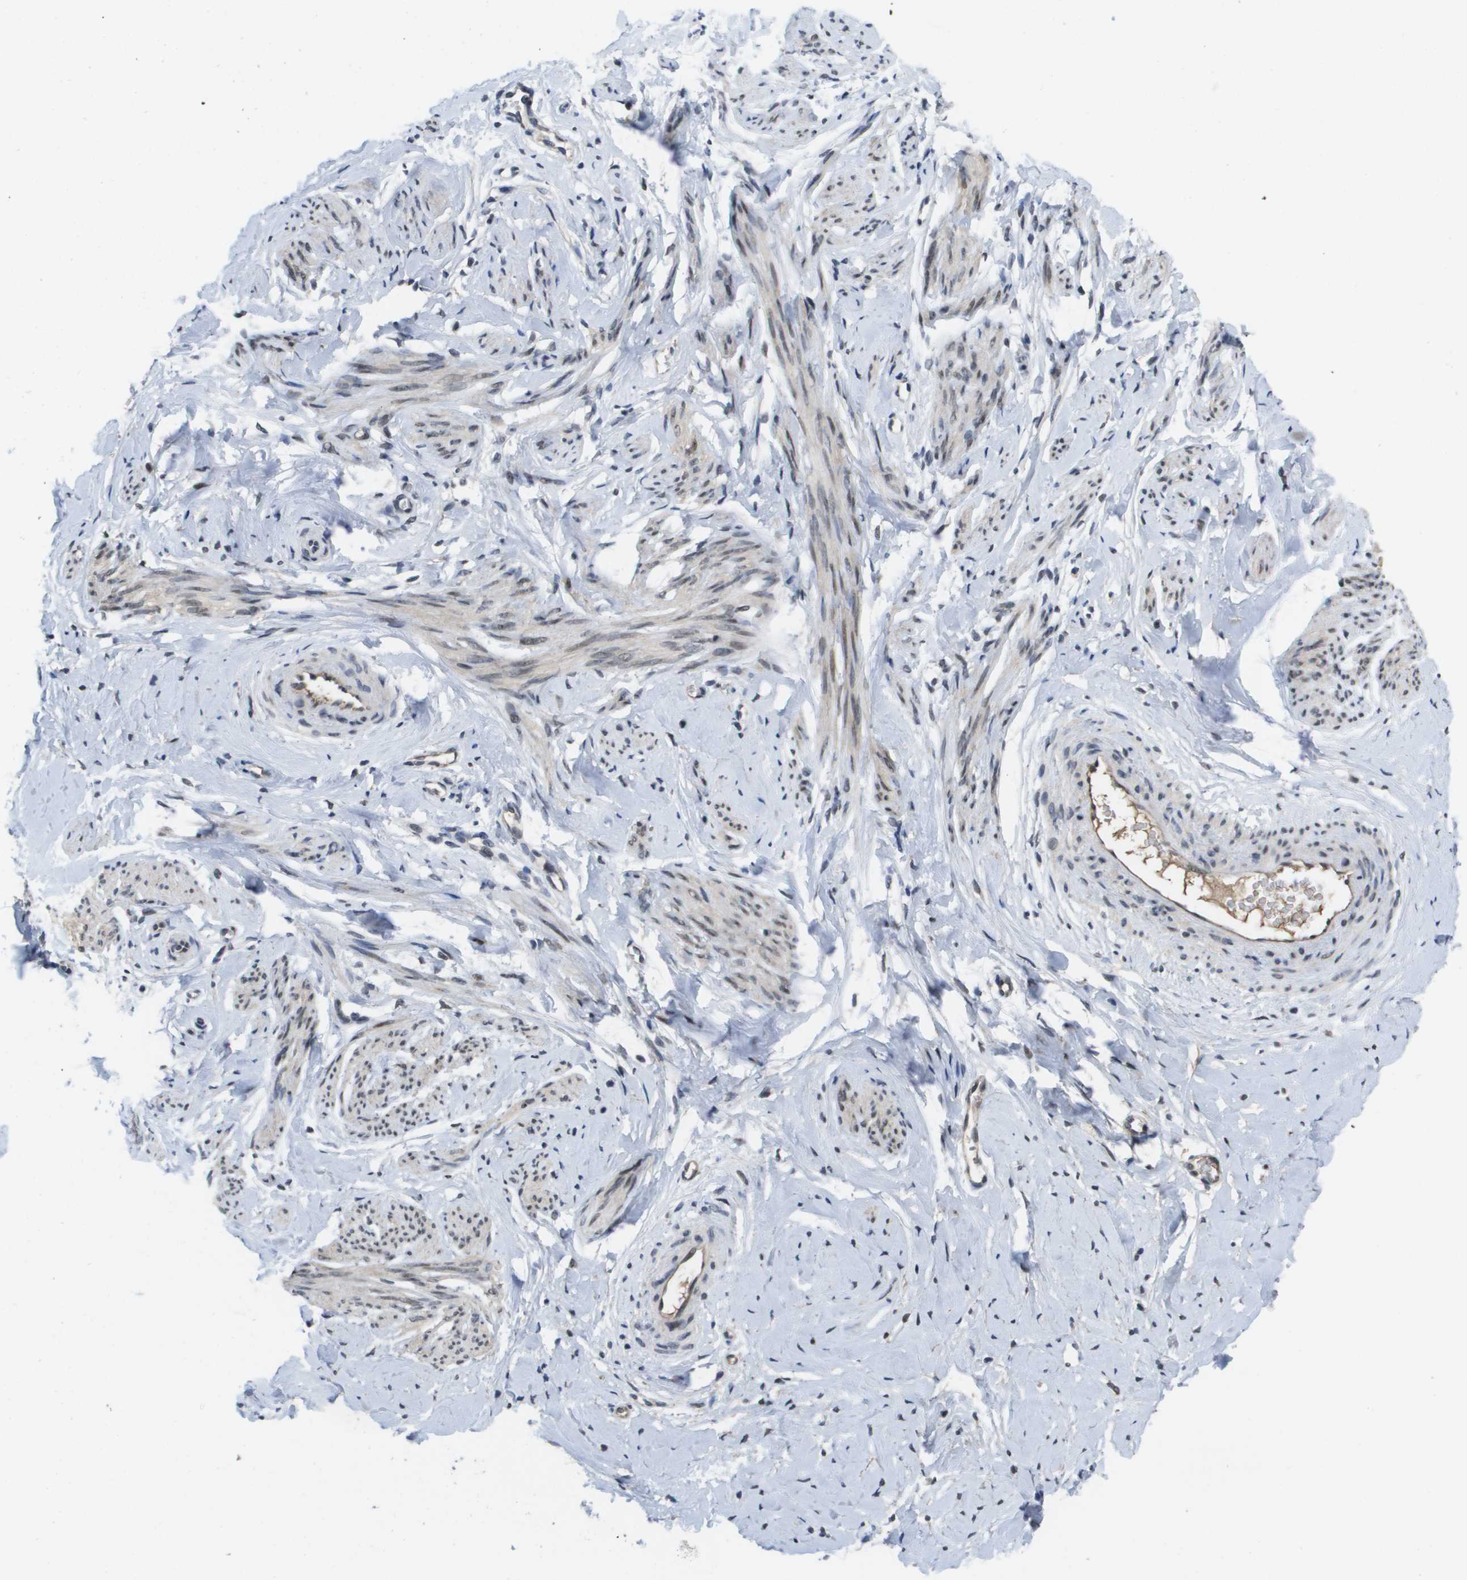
{"staining": {"intensity": "weak", "quantity": "<25%", "location": "cytoplasmic/membranous,nuclear"}, "tissue": "cervix", "cell_type": "Glandular cells", "image_type": "normal", "snomed": [{"axis": "morphology", "description": "Normal tissue, NOS"}, {"axis": "topography", "description": "Cervix"}], "caption": "High magnification brightfield microscopy of benign cervix stained with DAB (3,3'-diaminobenzidine) (brown) and counterstained with hematoxylin (blue): glandular cells show no significant staining.", "gene": "AMBRA1", "patient": {"sex": "female", "age": 65}}